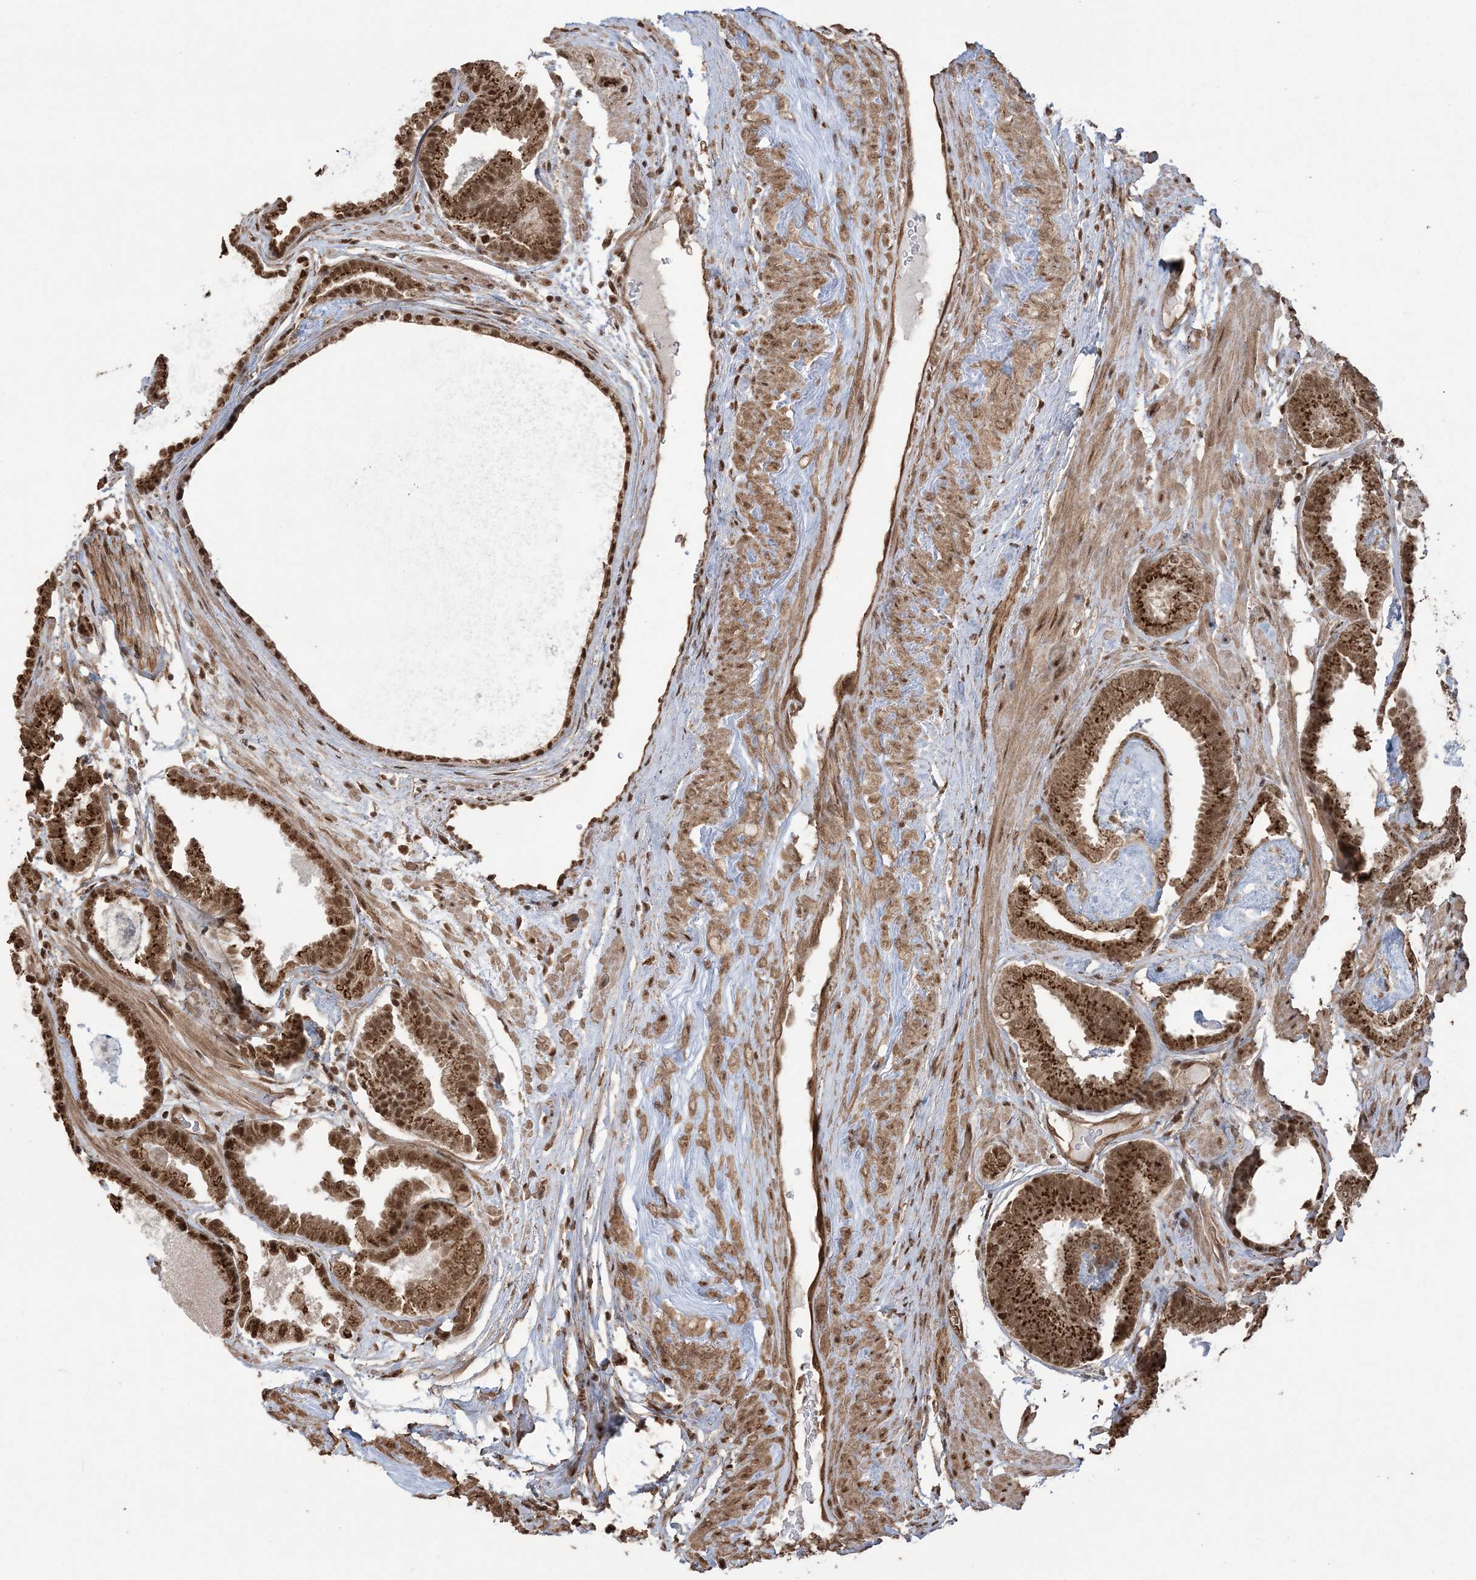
{"staining": {"intensity": "strong", "quantity": ">75%", "location": "cytoplasmic/membranous,nuclear"}, "tissue": "prostate cancer", "cell_type": "Tumor cells", "image_type": "cancer", "snomed": [{"axis": "morphology", "description": "Adenocarcinoma, Low grade"}, {"axis": "topography", "description": "Prostate"}], "caption": "High-power microscopy captured an immunohistochemistry (IHC) photomicrograph of prostate cancer (low-grade adenocarcinoma), revealing strong cytoplasmic/membranous and nuclear staining in approximately >75% of tumor cells. The protein of interest is shown in brown color, while the nuclei are stained blue.", "gene": "ZNF839", "patient": {"sex": "male", "age": 71}}